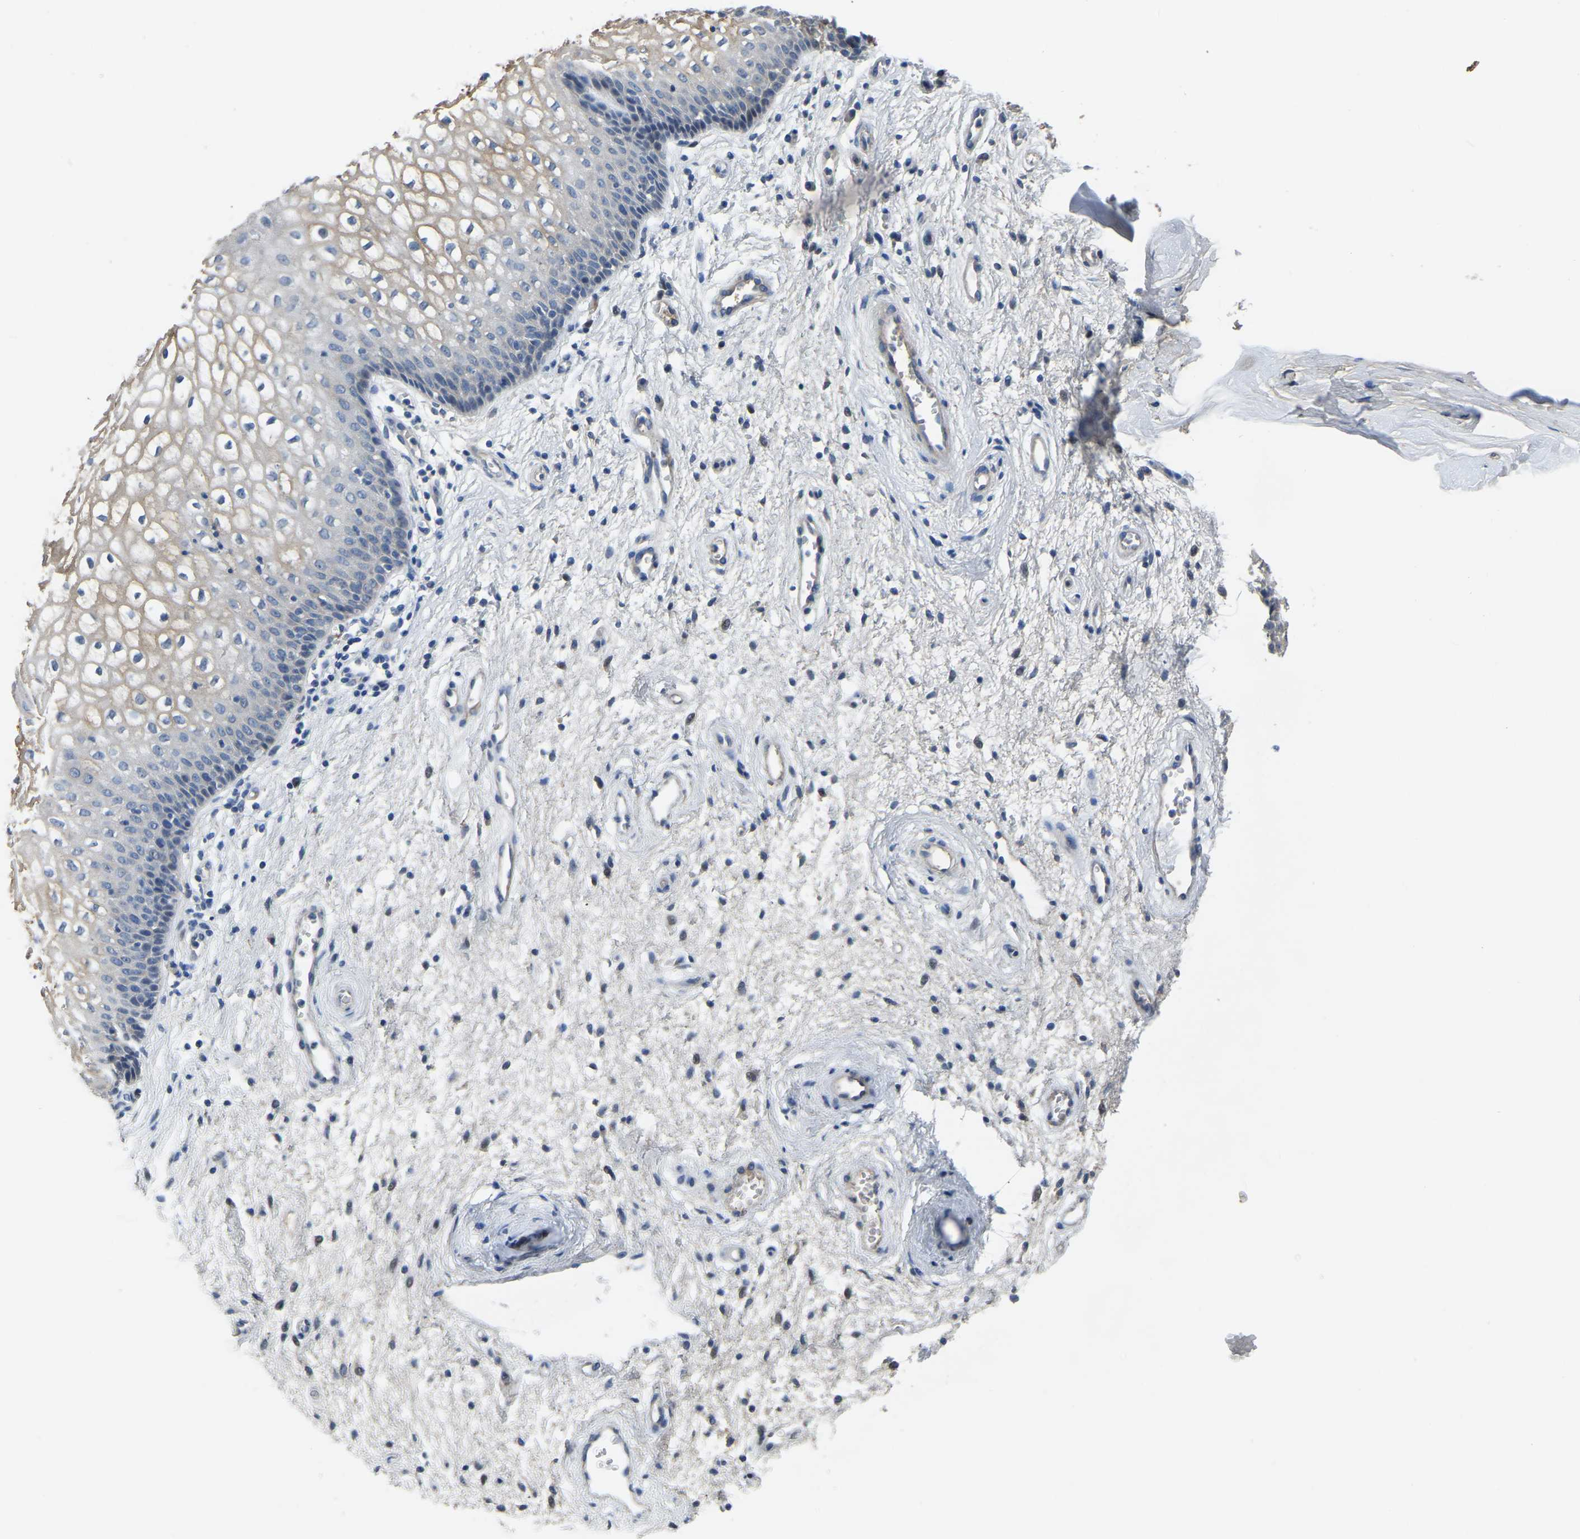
{"staining": {"intensity": "weak", "quantity": "<25%", "location": "cytoplasmic/membranous"}, "tissue": "vagina", "cell_type": "Squamous epithelial cells", "image_type": "normal", "snomed": [{"axis": "morphology", "description": "Normal tissue, NOS"}, {"axis": "topography", "description": "Vagina"}], "caption": "Squamous epithelial cells are negative for protein expression in benign human vagina. (DAB (3,3'-diaminobenzidine) IHC, high magnification).", "gene": "HIGD2B", "patient": {"sex": "female", "age": 34}}